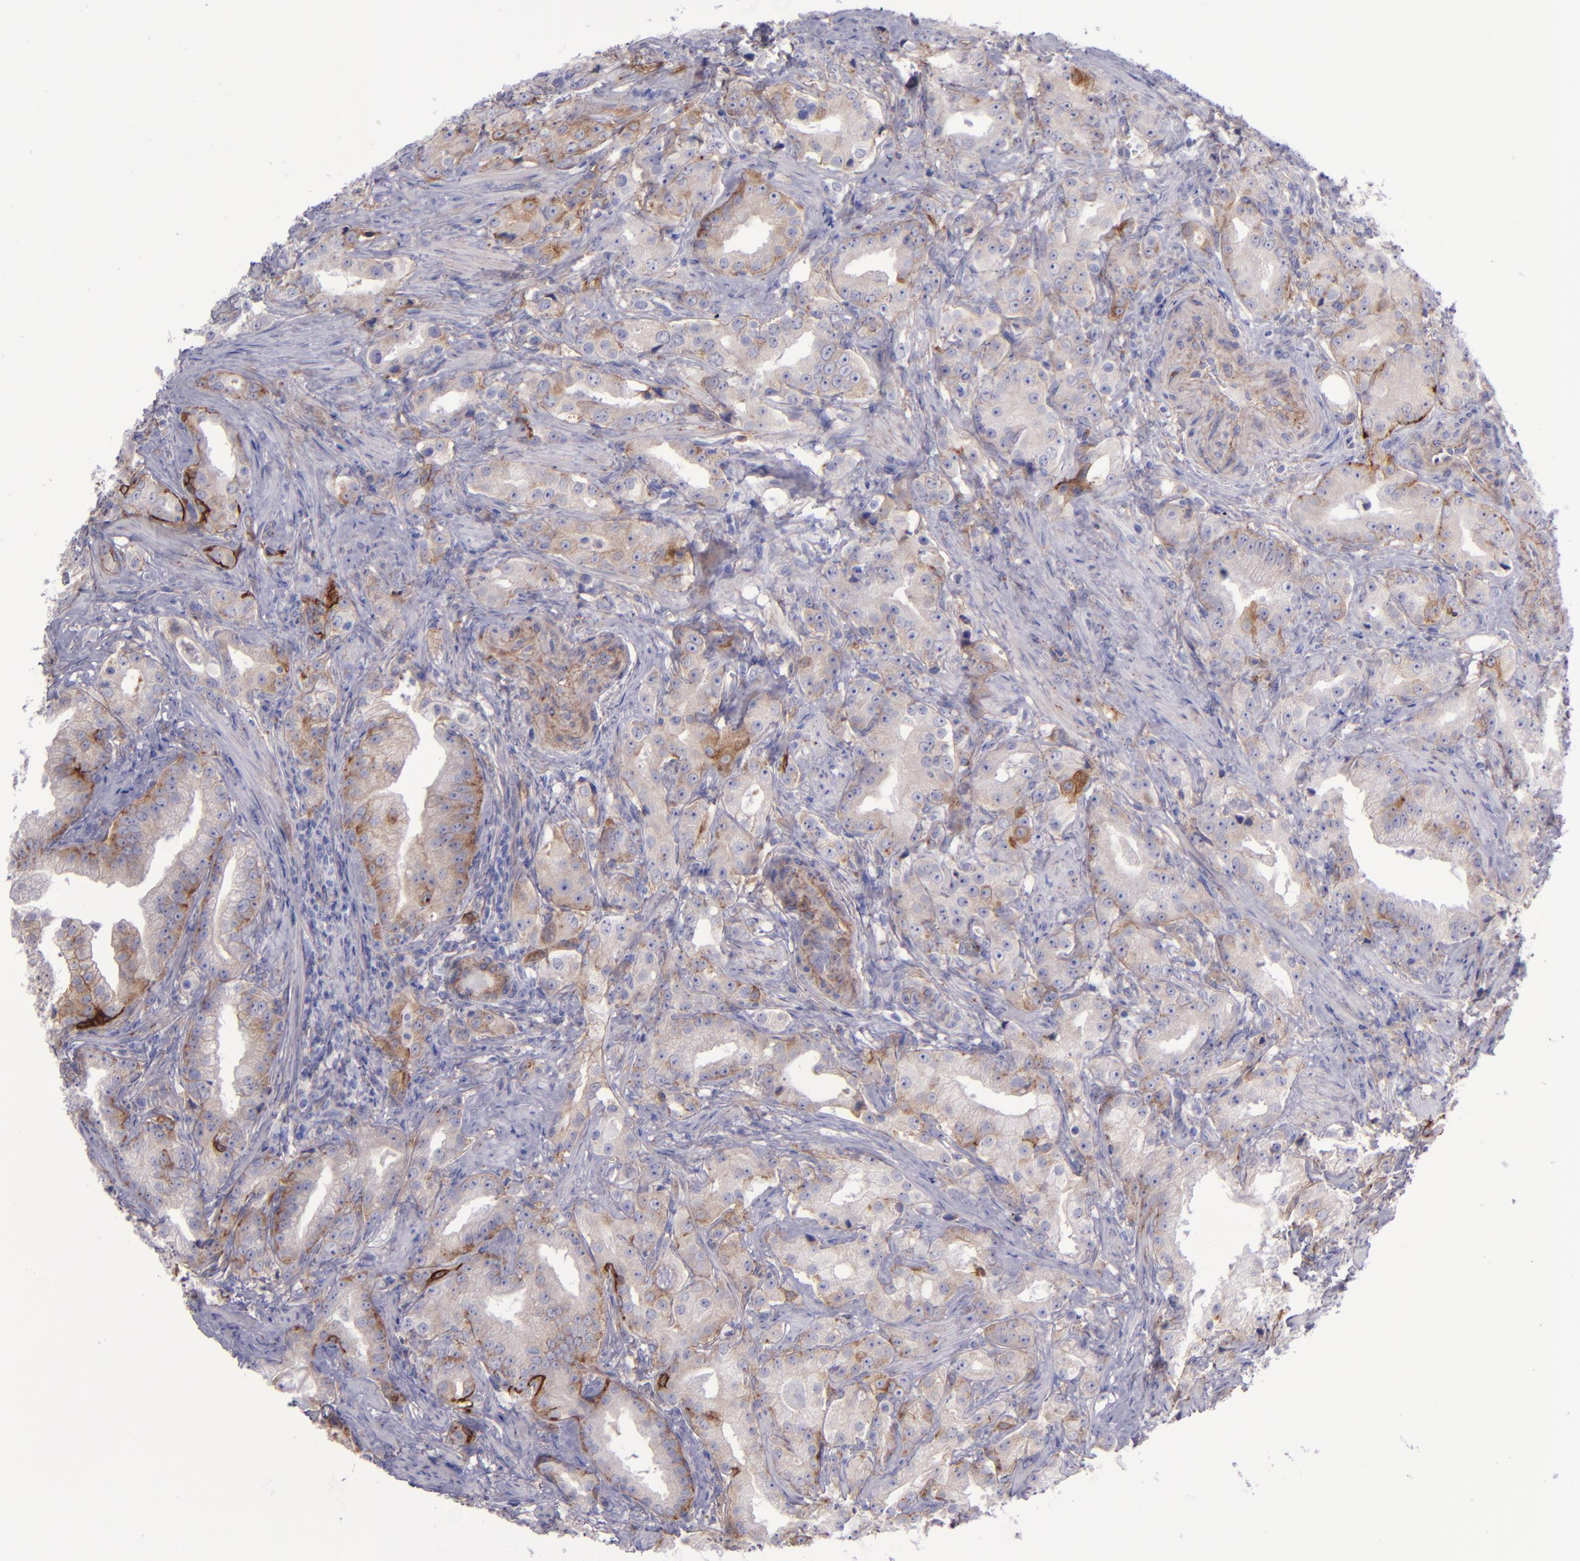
{"staining": {"intensity": "moderate", "quantity": "<25%", "location": "cytoplasmic/membranous"}, "tissue": "prostate cancer", "cell_type": "Tumor cells", "image_type": "cancer", "snomed": [{"axis": "morphology", "description": "Adenocarcinoma, Low grade"}, {"axis": "topography", "description": "Prostate"}], "caption": "Immunohistochemical staining of human prostate cancer demonstrates moderate cytoplasmic/membranous protein positivity in about <25% of tumor cells. (IHC, brightfield microscopy, high magnification).", "gene": "ITGAV", "patient": {"sex": "male", "age": 59}}